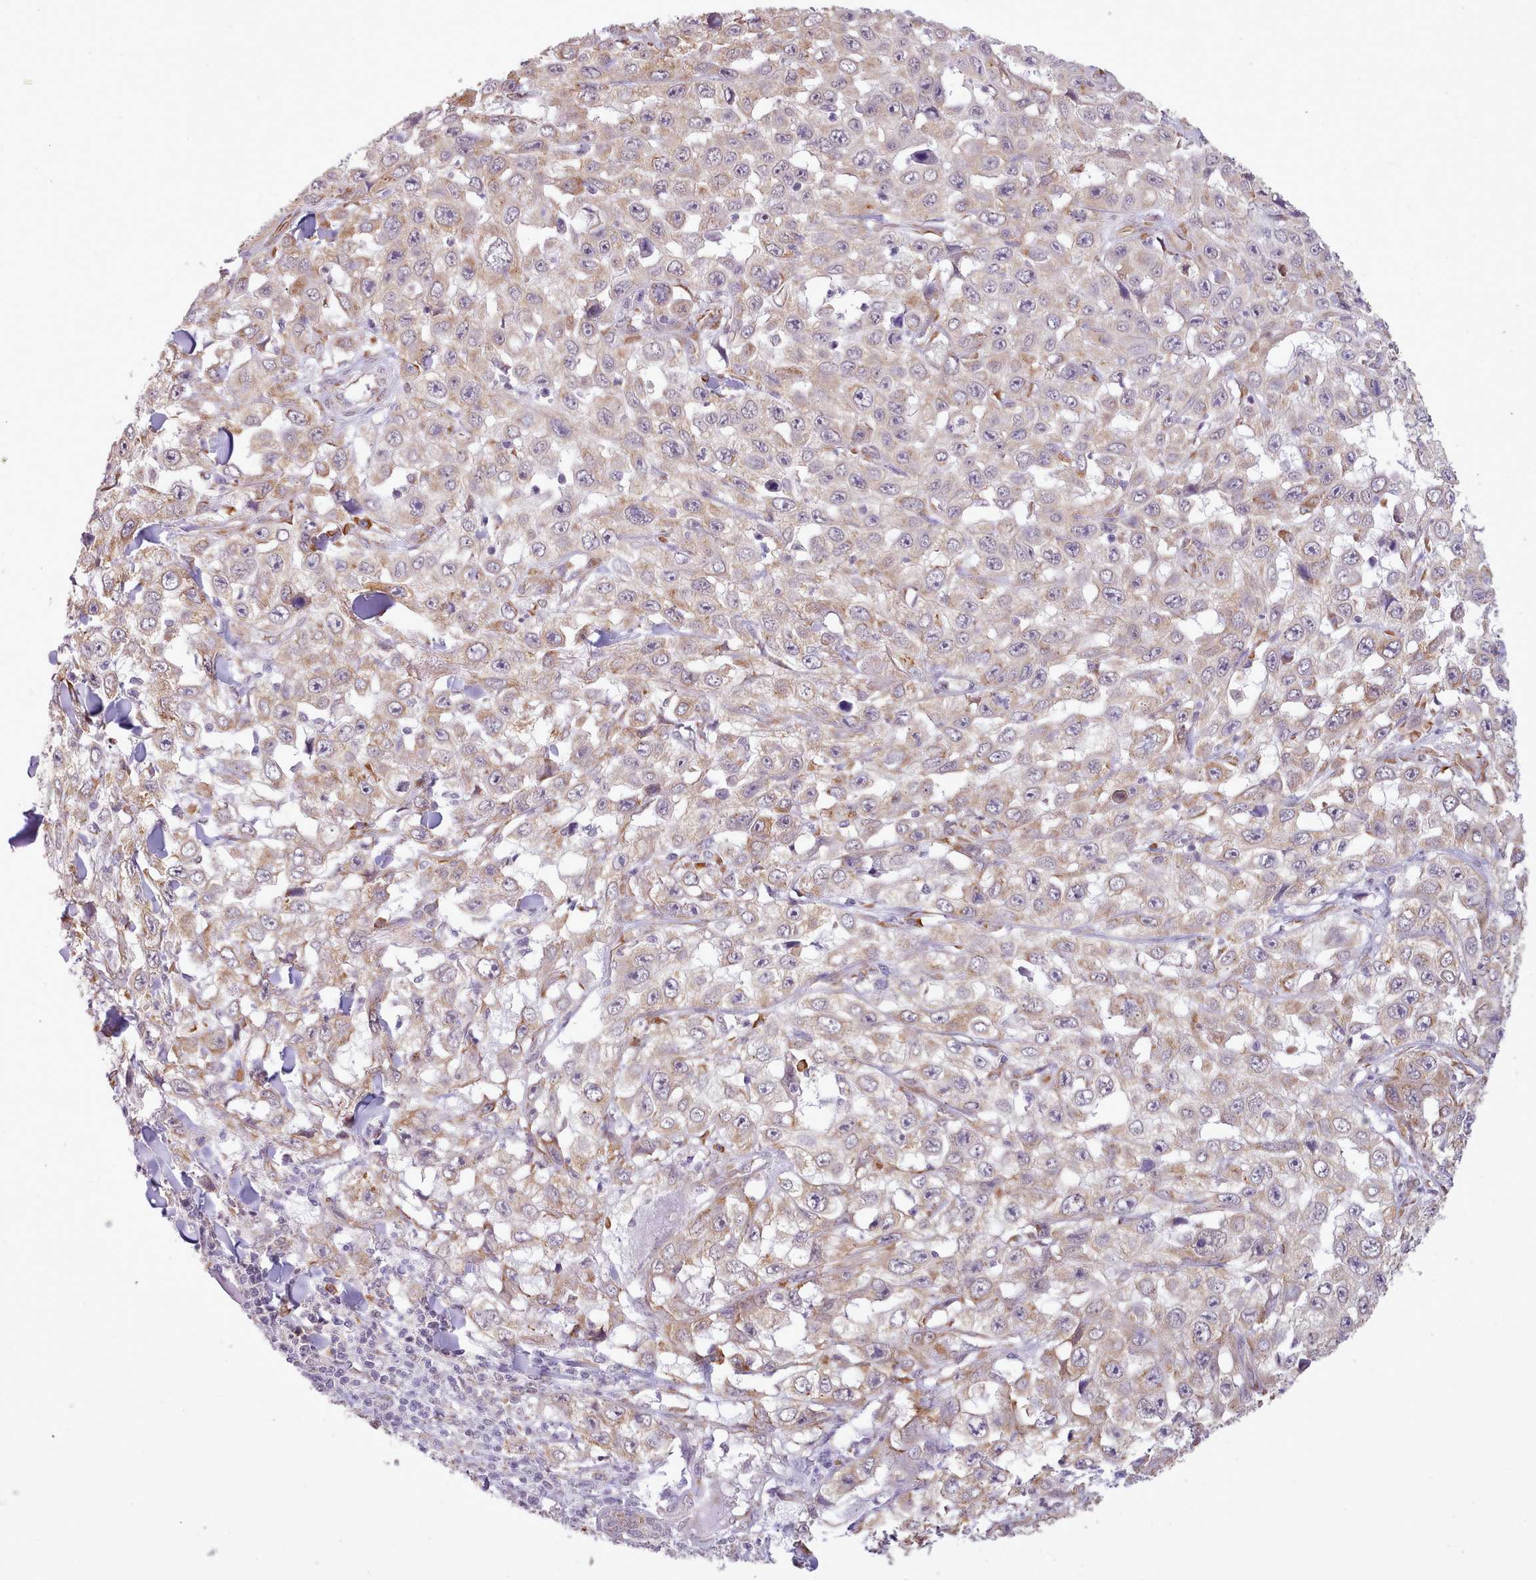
{"staining": {"intensity": "weak", "quantity": "25%-75%", "location": "cytoplasmic/membranous"}, "tissue": "skin cancer", "cell_type": "Tumor cells", "image_type": "cancer", "snomed": [{"axis": "morphology", "description": "Squamous cell carcinoma, NOS"}, {"axis": "topography", "description": "Skin"}], "caption": "DAB (3,3'-diaminobenzidine) immunohistochemical staining of squamous cell carcinoma (skin) exhibits weak cytoplasmic/membranous protein staining in approximately 25%-75% of tumor cells.", "gene": "SEC61B", "patient": {"sex": "male", "age": 82}}